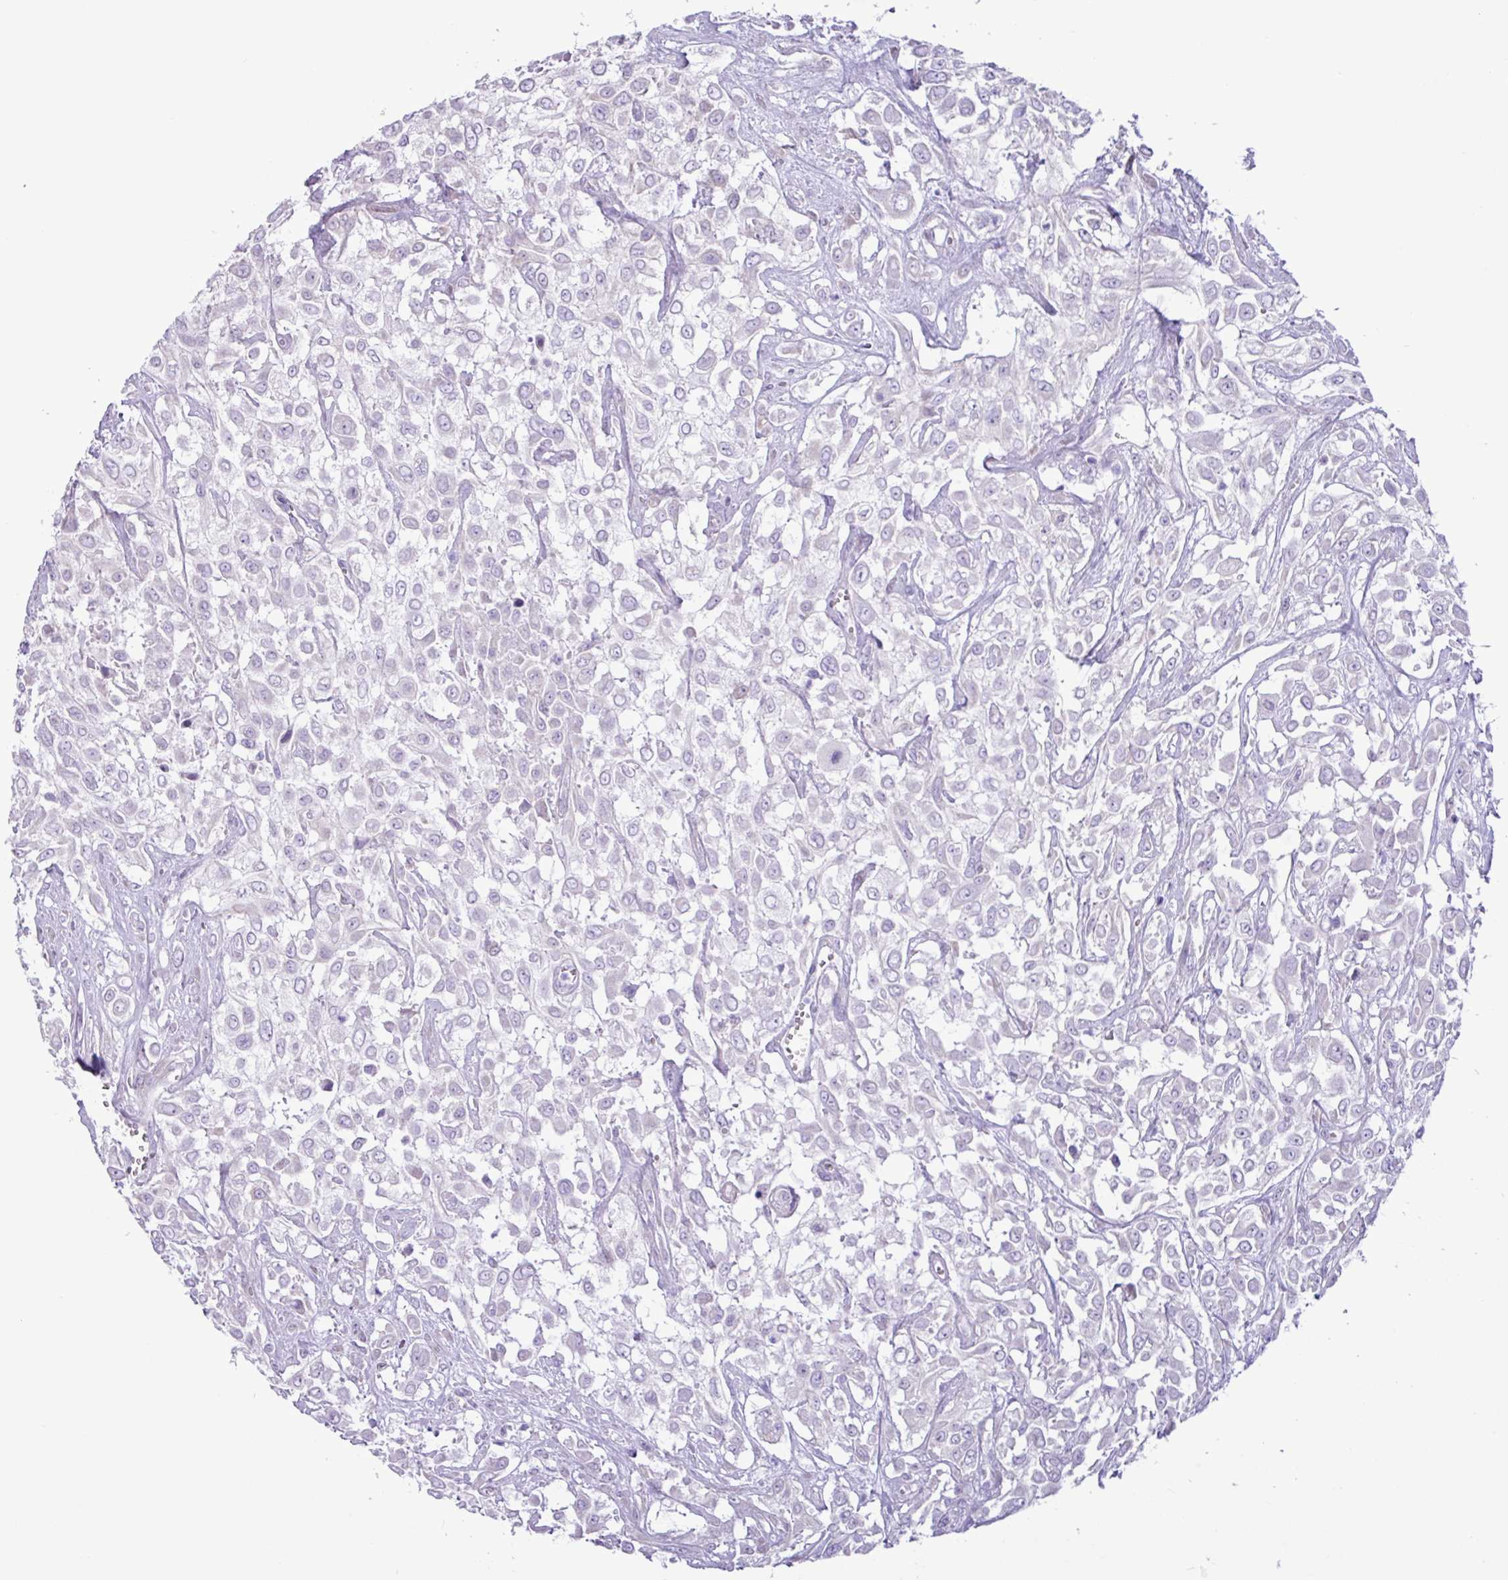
{"staining": {"intensity": "negative", "quantity": "none", "location": "none"}, "tissue": "urothelial cancer", "cell_type": "Tumor cells", "image_type": "cancer", "snomed": [{"axis": "morphology", "description": "Urothelial carcinoma, High grade"}, {"axis": "topography", "description": "Urinary bladder"}], "caption": "IHC photomicrograph of human urothelial cancer stained for a protein (brown), which exhibits no staining in tumor cells. (Brightfield microscopy of DAB (3,3'-diaminobenzidine) IHC at high magnification).", "gene": "SLC38A1", "patient": {"sex": "male", "age": 57}}